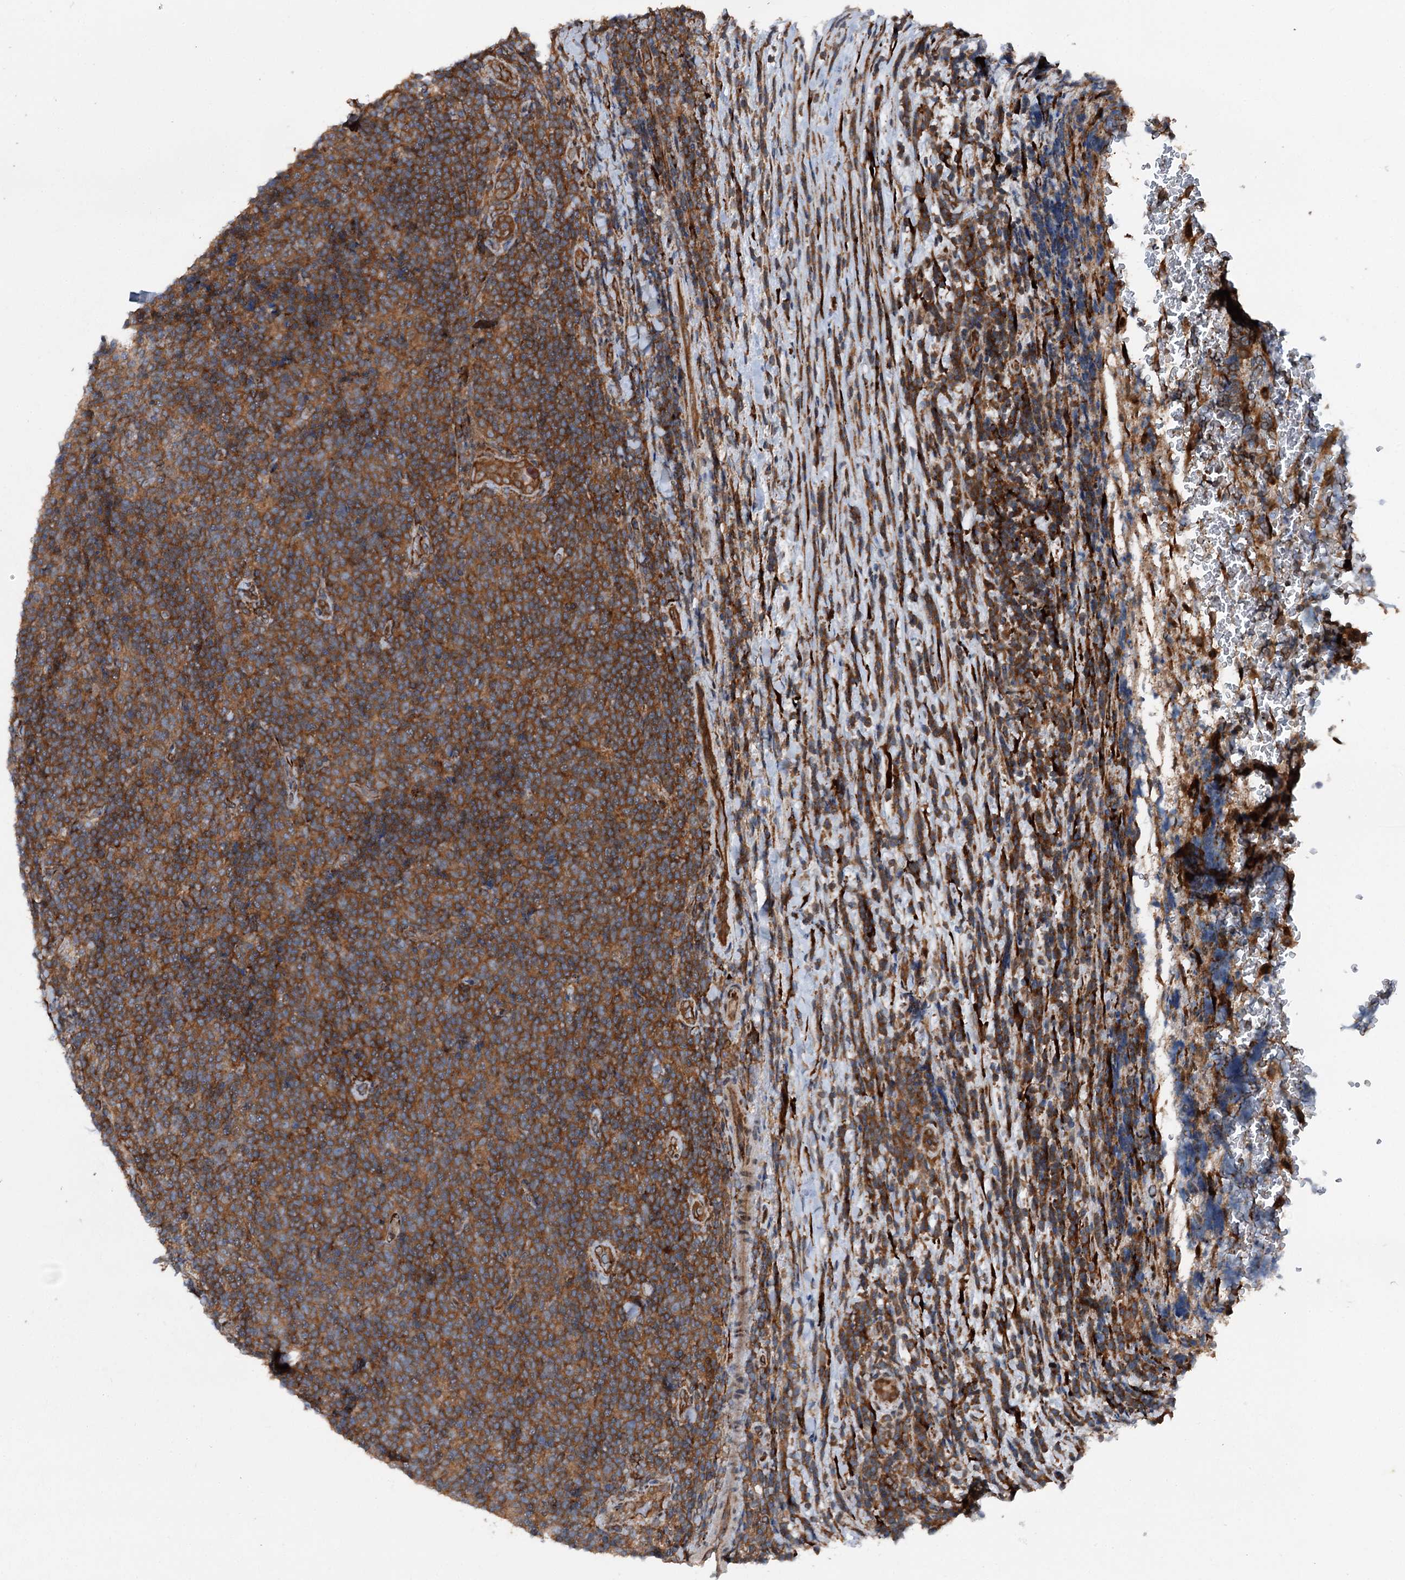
{"staining": {"intensity": "moderate", "quantity": ">75%", "location": "cytoplasmic/membranous"}, "tissue": "lymphoma", "cell_type": "Tumor cells", "image_type": "cancer", "snomed": [{"axis": "morphology", "description": "Malignant lymphoma, non-Hodgkin's type, Low grade"}, {"axis": "topography", "description": "Lymph node"}], "caption": "A brown stain highlights moderate cytoplasmic/membranous staining of a protein in human low-grade malignant lymphoma, non-Hodgkin's type tumor cells. (IHC, brightfield microscopy, high magnification).", "gene": "DDIAS", "patient": {"sex": "male", "age": 66}}